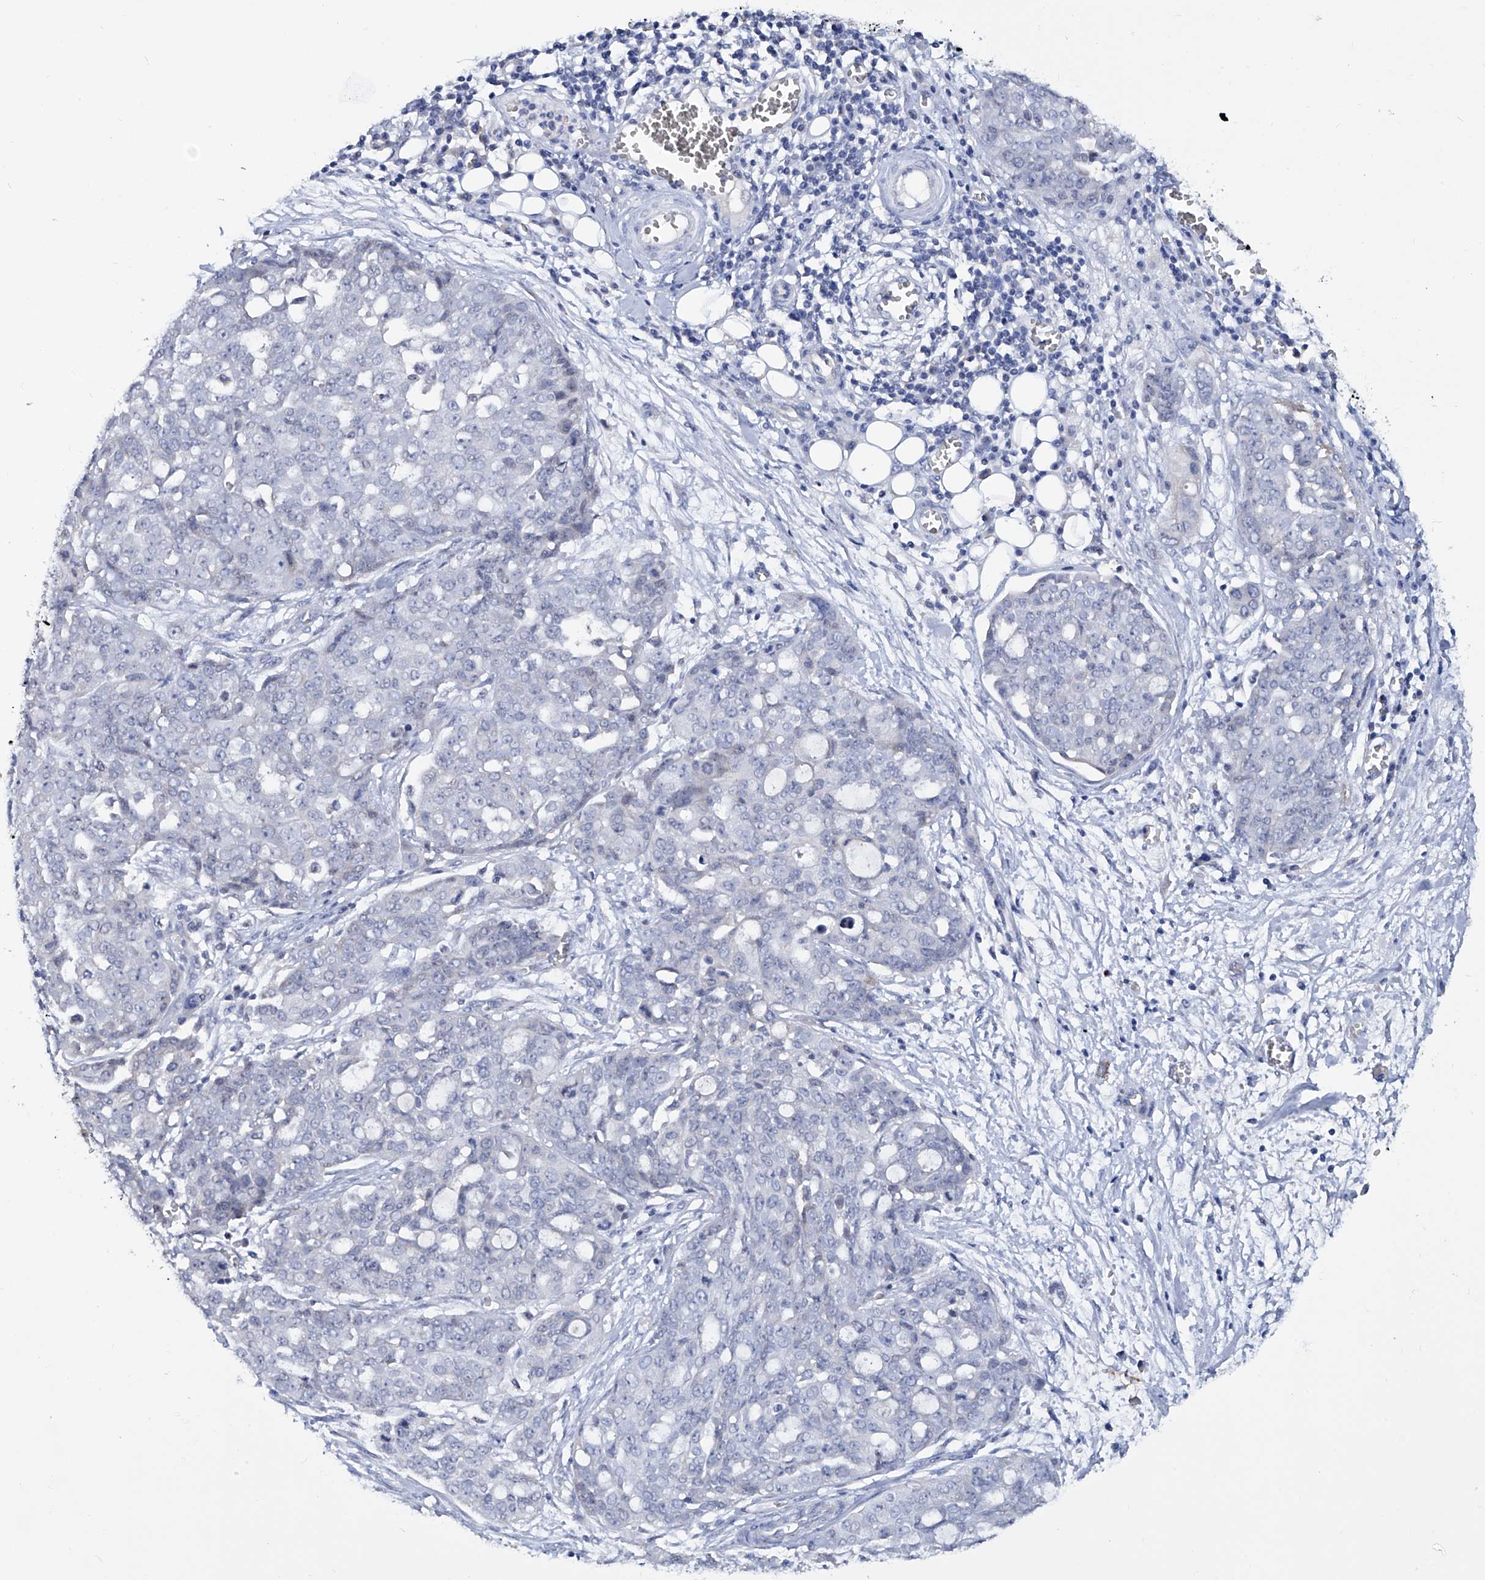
{"staining": {"intensity": "negative", "quantity": "none", "location": "none"}, "tissue": "ovarian cancer", "cell_type": "Tumor cells", "image_type": "cancer", "snomed": [{"axis": "morphology", "description": "Cystadenocarcinoma, serous, NOS"}, {"axis": "topography", "description": "Soft tissue"}, {"axis": "topography", "description": "Ovary"}], "caption": "Photomicrograph shows no significant protein positivity in tumor cells of ovarian cancer.", "gene": "KLHL17", "patient": {"sex": "female", "age": 57}}